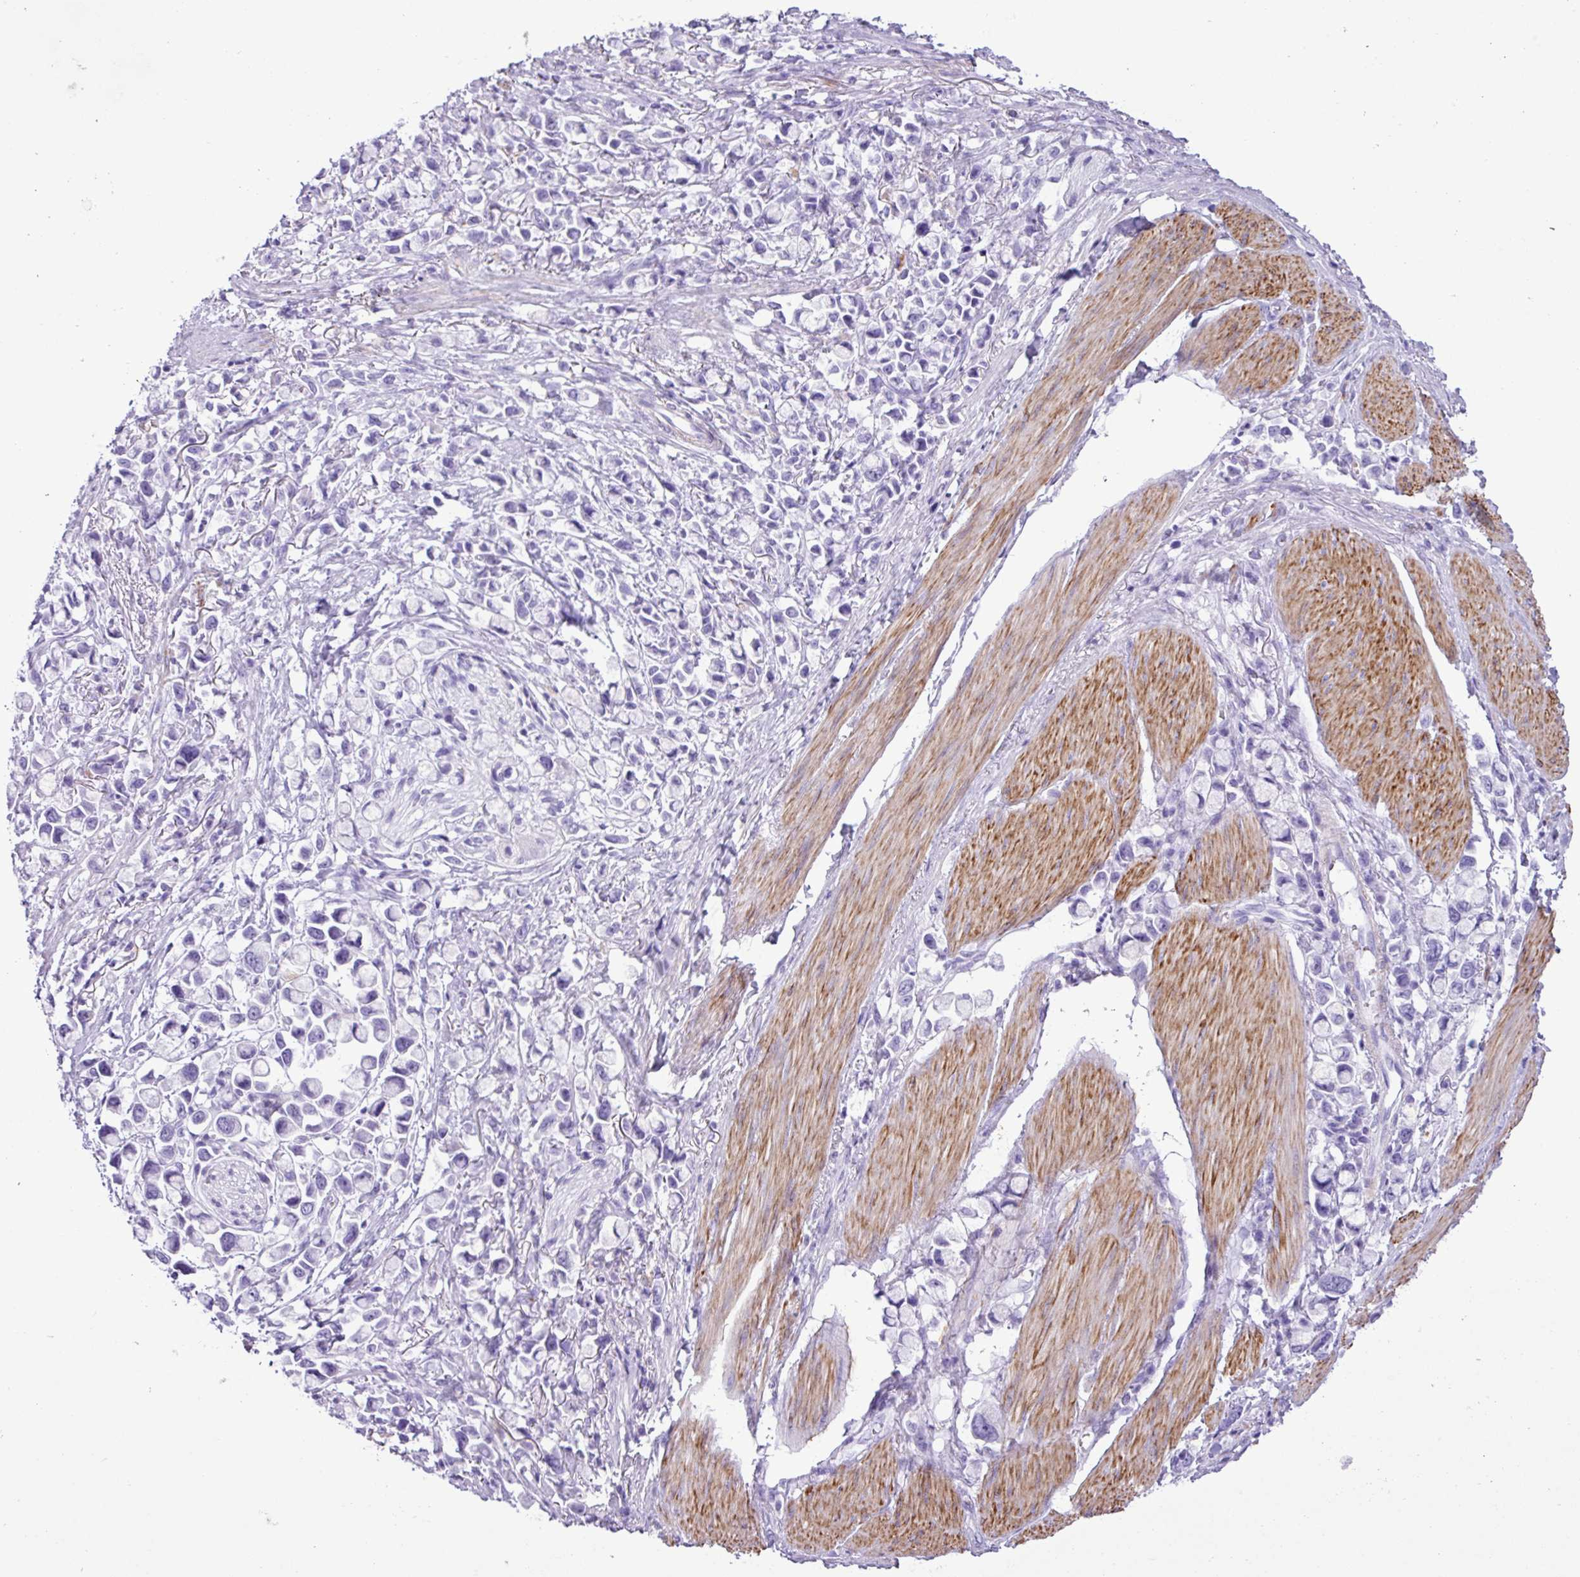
{"staining": {"intensity": "negative", "quantity": "none", "location": "none"}, "tissue": "stomach cancer", "cell_type": "Tumor cells", "image_type": "cancer", "snomed": [{"axis": "morphology", "description": "Adenocarcinoma, NOS"}, {"axis": "topography", "description": "Stomach"}], "caption": "Immunohistochemistry (IHC) of stomach cancer shows no expression in tumor cells.", "gene": "ZSCAN5A", "patient": {"sex": "female", "age": 81}}